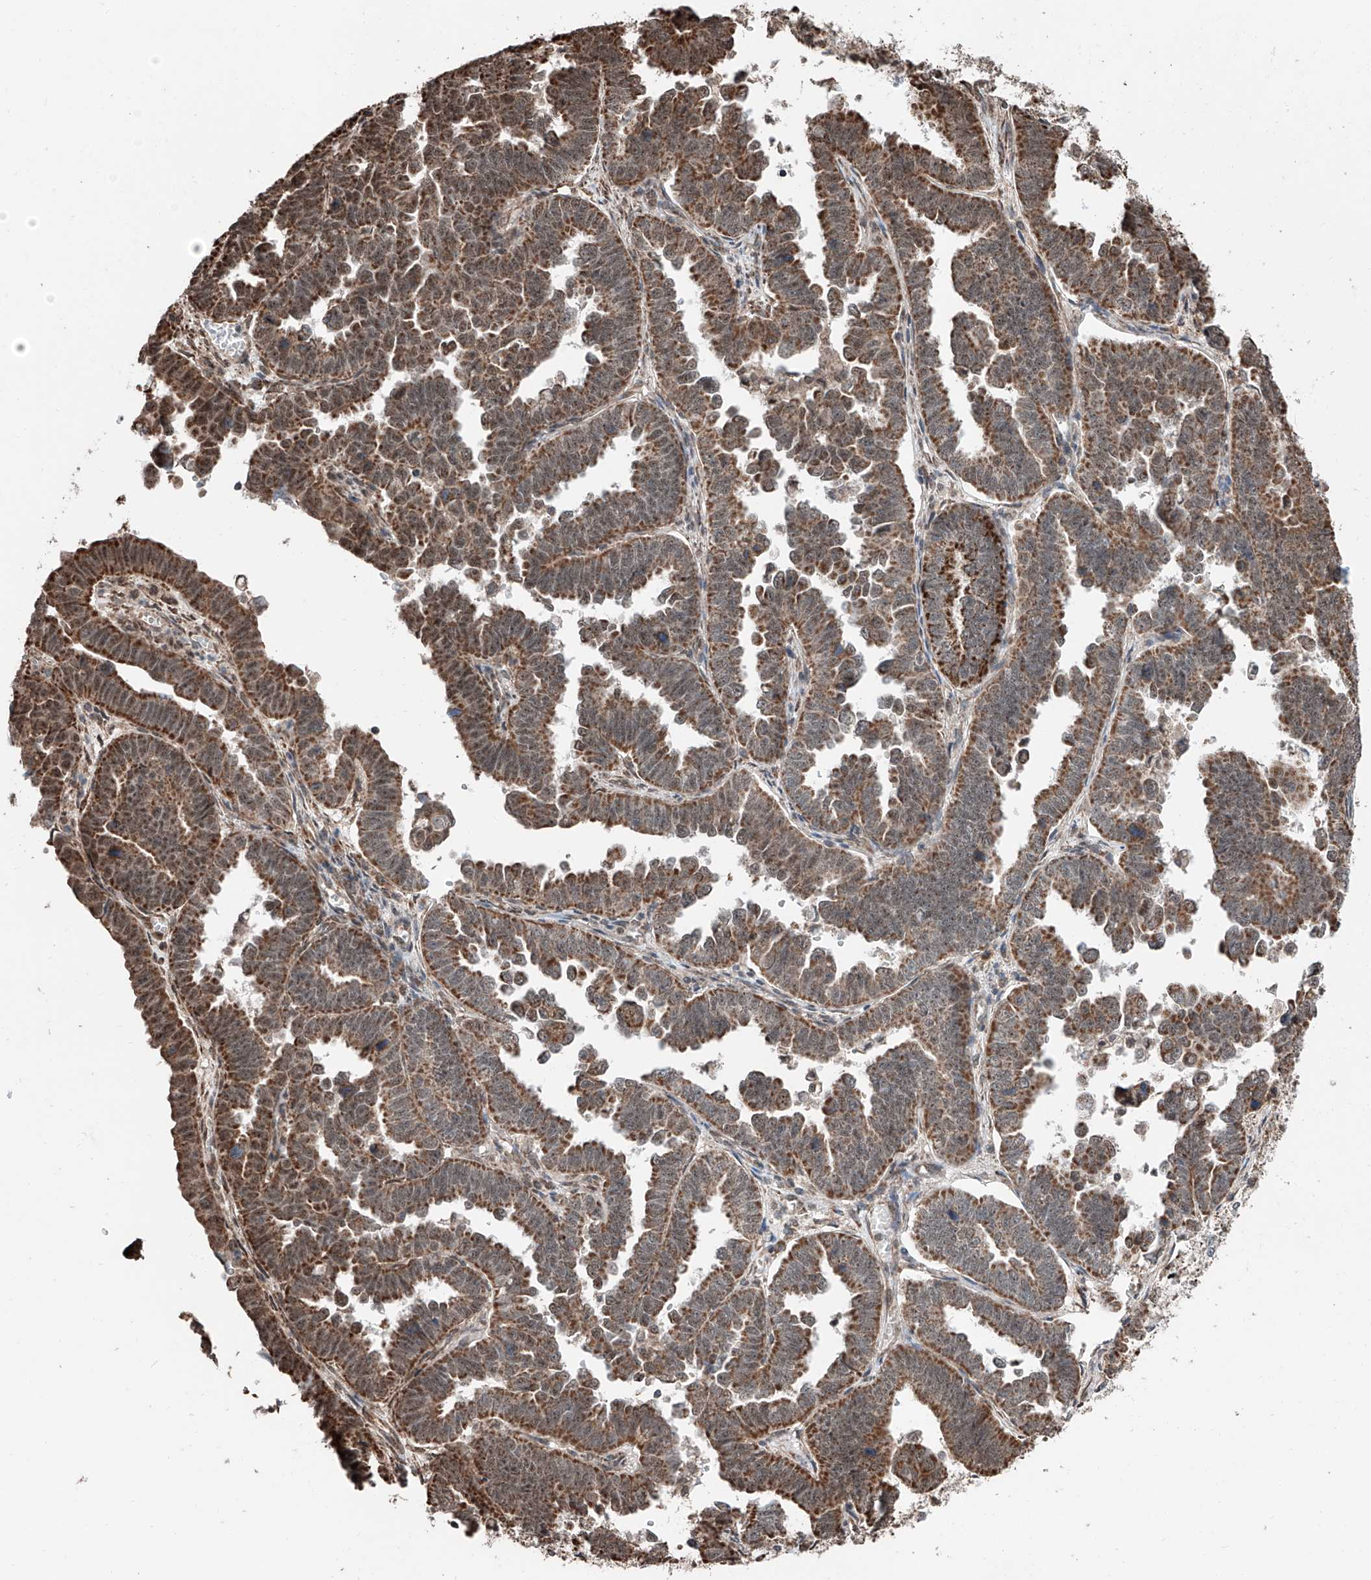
{"staining": {"intensity": "strong", "quantity": ">75%", "location": "cytoplasmic/membranous"}, "tissue": "endometrial cancer", "cell_type": "Tumor cells", "image_type": "cancer", "snomed": [{"axis": "morphology", "description": "Adenocarcinoma, NOS"}, {"axis": "topography", "description": "Endometrium"}], "caption": "An image of human endometrial adenocarcinoma stained for a protein shows strong cytoplasmic/membranous brown staining in tumor cells. (Stains: DAB (3,3'-diaminobenzidine) in brown, nuclei in blue, Microscopy: brightfield microscopy at high magnification).", "gene": "ZNF445", "patient": {"sex": "female", "age": 75}}